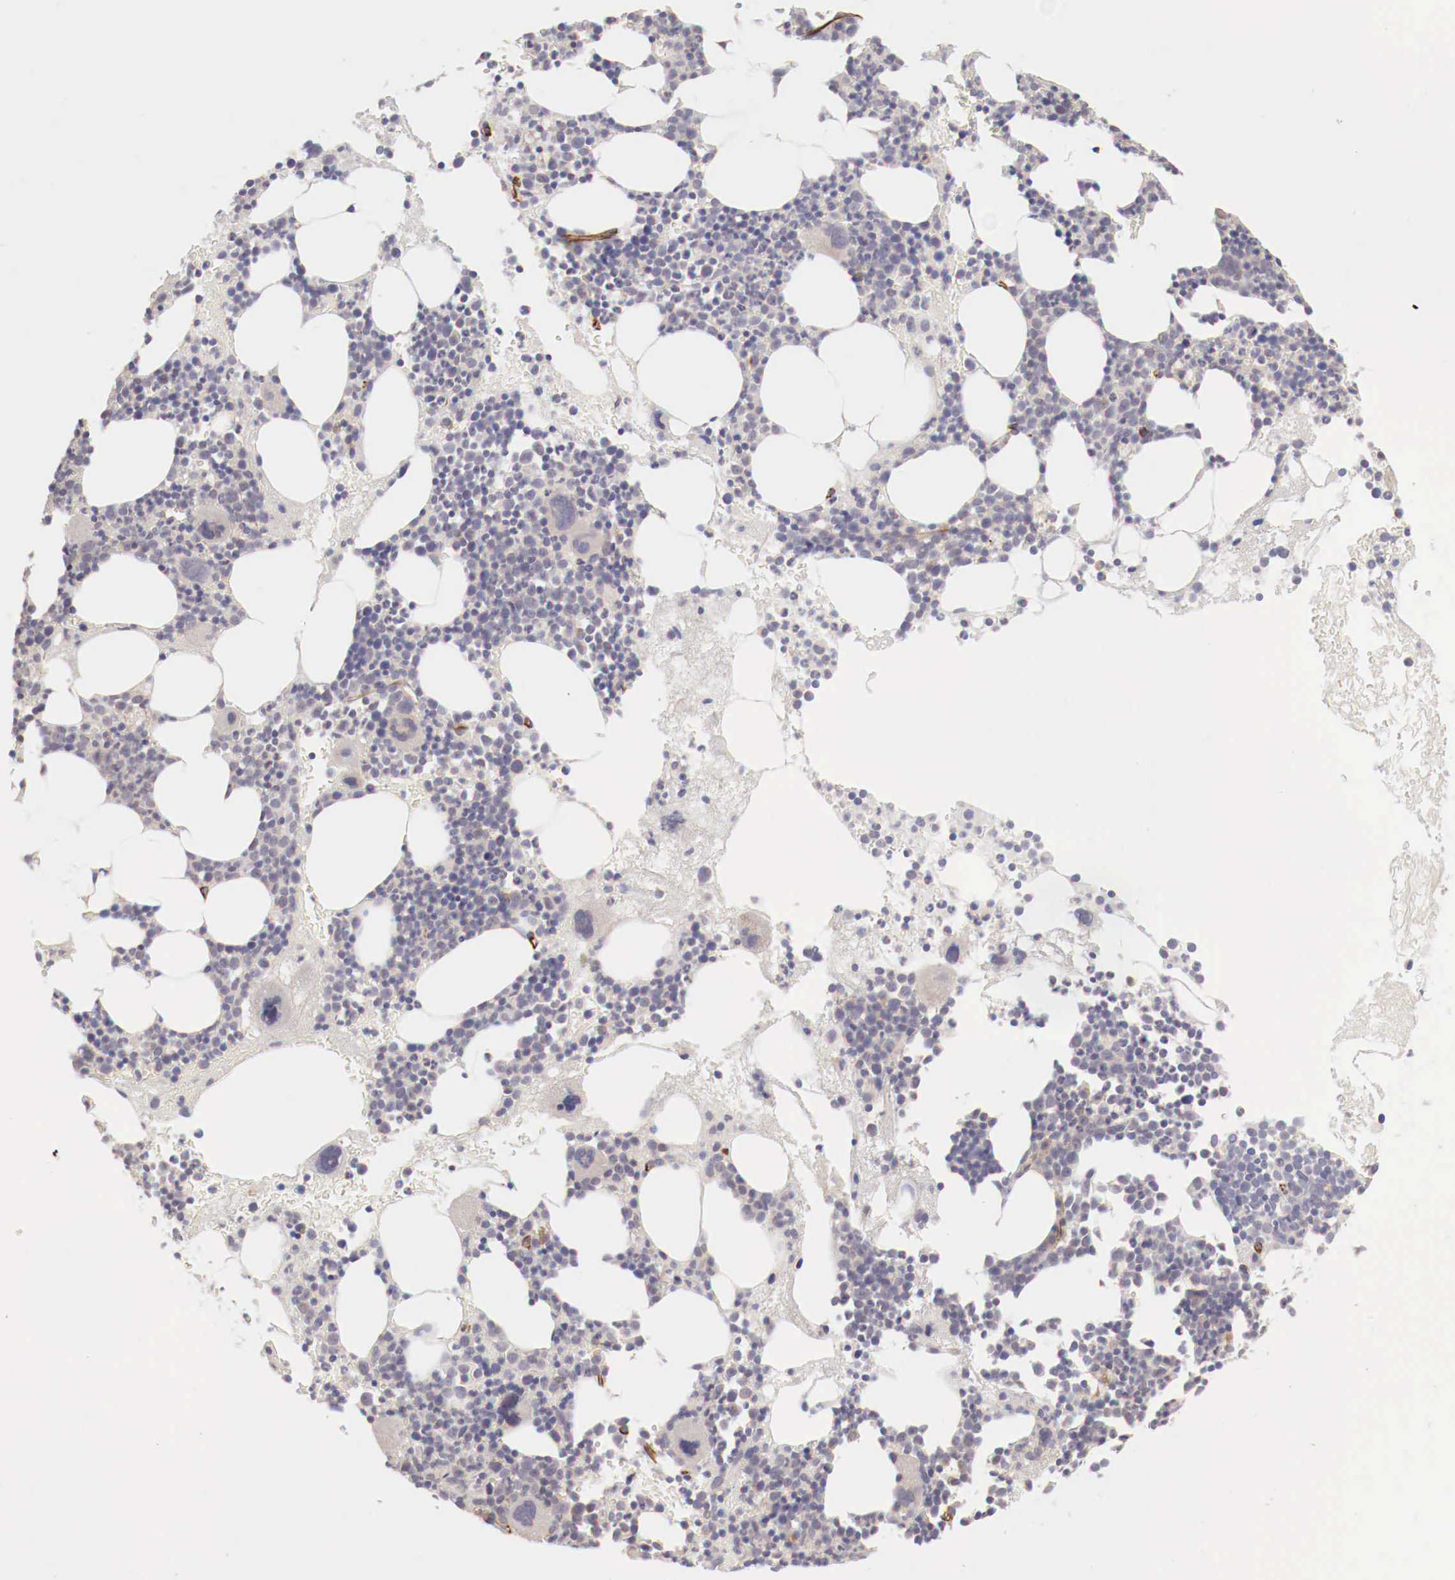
{"staining": {"intensity": "negative", "quantity": "none", "location": "none"}, "tissue": "bone marrow", "cell_type": "Hematopoietic cells", "image_type": "normal", "snomed": [{"axis": "morphology", "description": "Normal tissue, NOS"}, {"axis": "topography", "description": "Bone marrow"}], "caption": "This is an IHC histopathology image of benign human bone marrow. There is no expression in hematopoietic cells.", "gene": "WT1", "patient": {"sex": "male", "age": 75}}